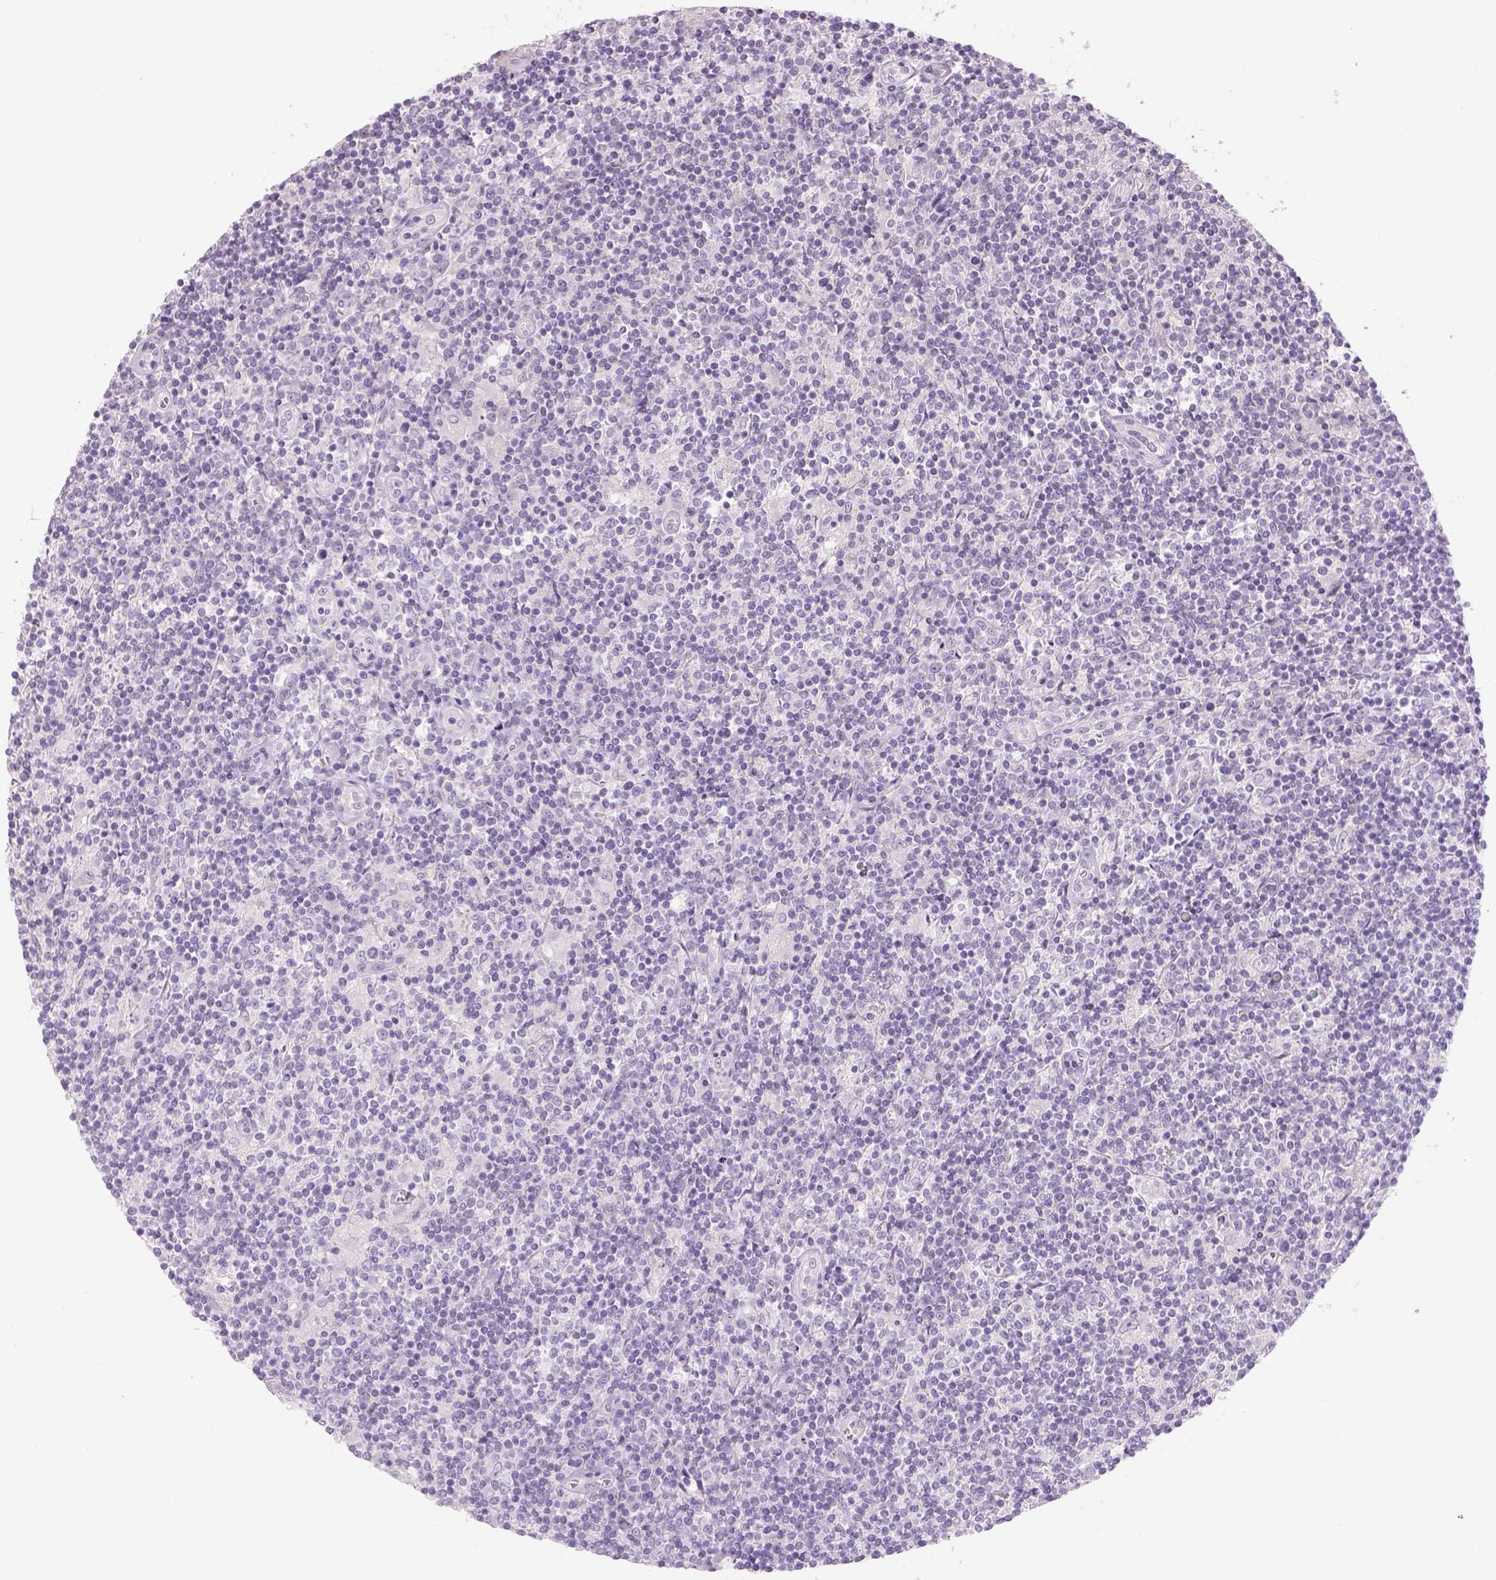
{"staining": {"intensity": "negative", "quantity": "none", "location": "none"}, "tissue": "lymphoma", "cell_type": "Tumor cells", "image_type": "cancer", "snomed": [{"axis": "morphology", "description": "Hodgkin's disease, NOS"}, {"axis": "topography", "description": "Lymph node"}], "caption": "Tumor cells show no significant positivity in lymphoma. The staining was performed using DAB (3,3'-diaminobenzidine) to visualize the protein expression in brown, while the nuclei were stained in blue with hematoxylin (Magnification: 20x).", "gene": "KRT25", "patient": {"sex": "male", "age": 40}}